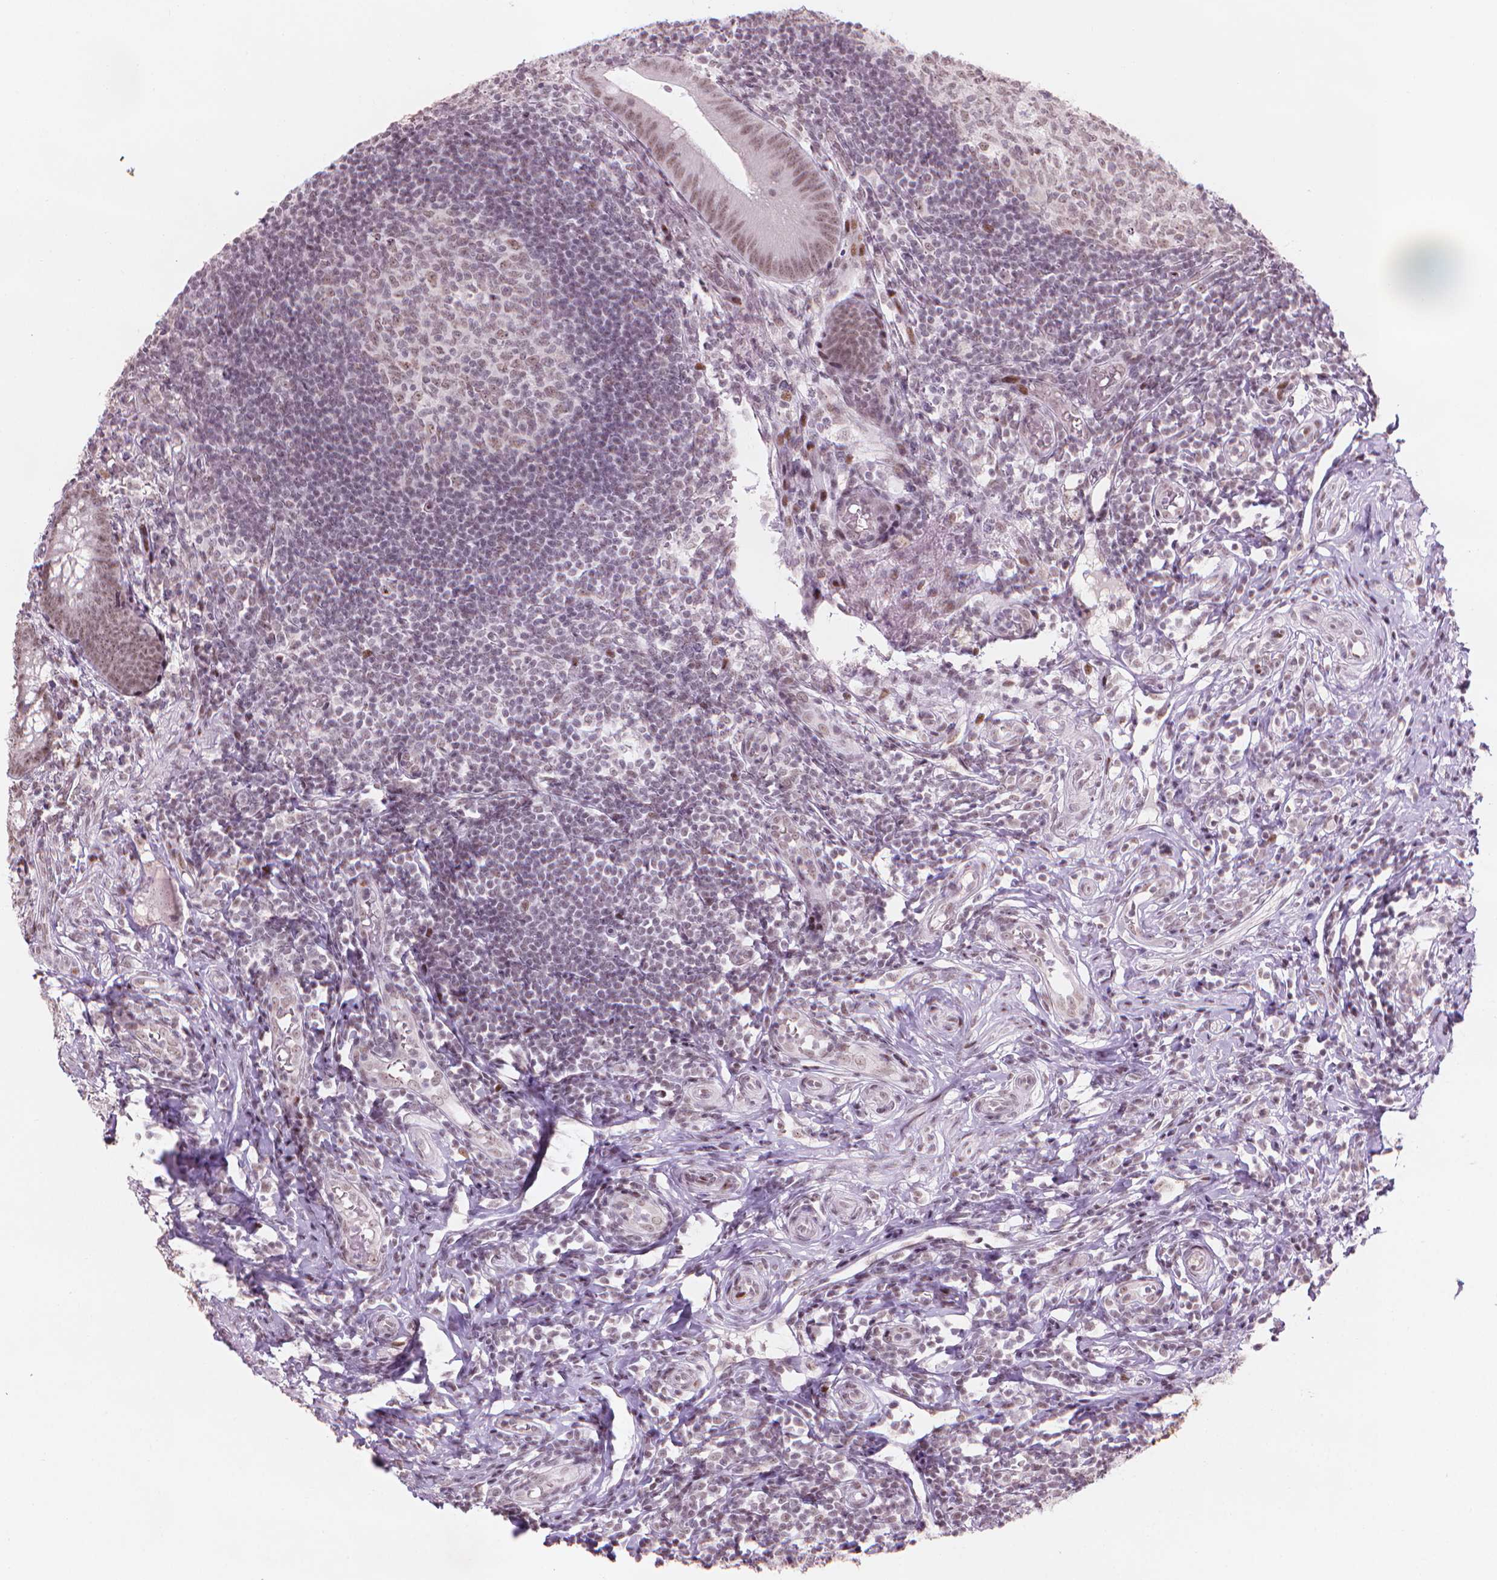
{"staining": {"intensity": "moderate", "quantity": ">75%", "location": "nuclear"}, "tissue": "appendix", "cell_type": "Glandular cells", "image_type": "normal", "snomed": [{"axis": "morphology", "description": "Normal tissue, NOS"}, {"axis": "morphology", "description": "Inflammation, NOS"}, {"axis": "topography", "description": "Appendix"}], "caption": "Protein staining of normal appendix shows moderate nuclear expression in approximately >75% of glandular cells. (Brightfield microscopy of DAB IHC at high magnification).", "gene": "HES7", "patient": {"sex": "male", "age": 16}}